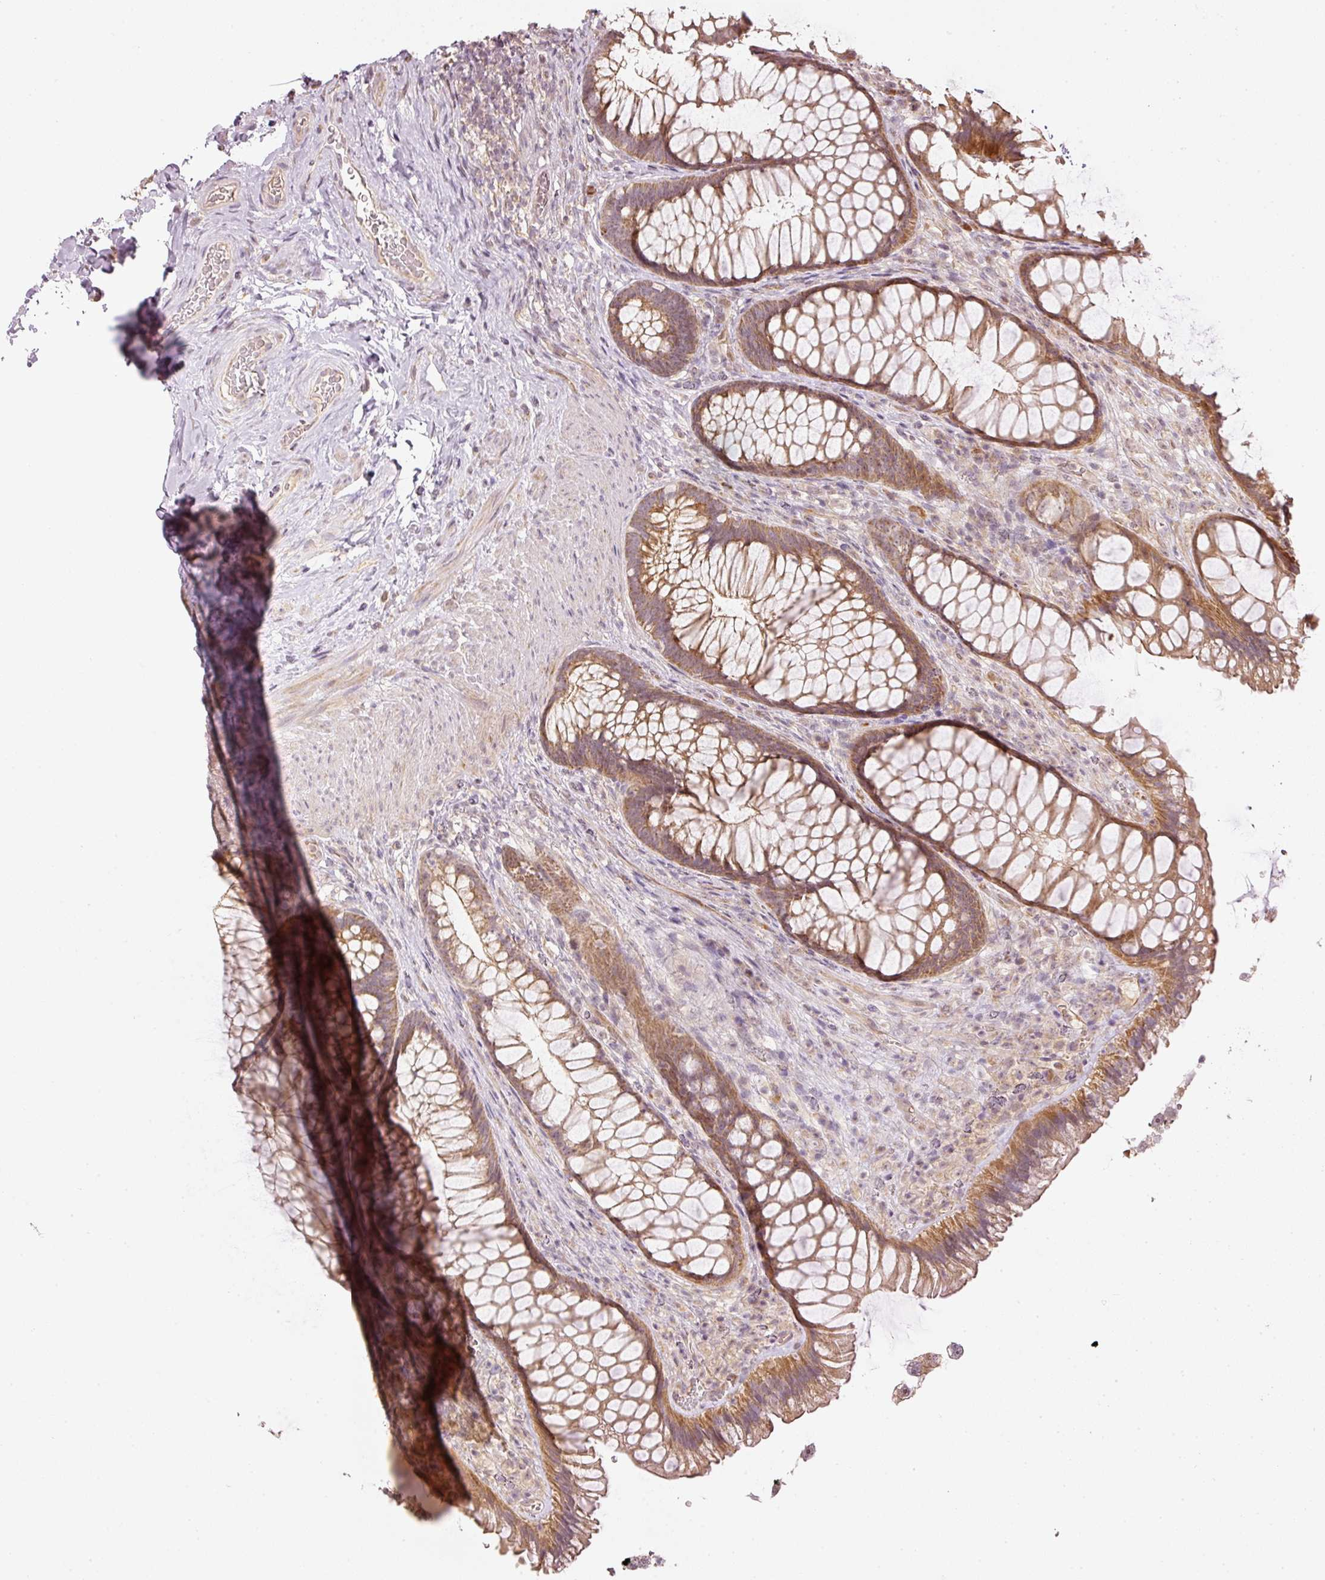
{"staining": {"intensity": "moderate", "quantity": ">75%", "location": "cytoplasmic/membranous"}, "tissue": "rectum", "cell_type": "Glandular cells", "image_type": "normal", "snomed": [{"axis": "morphology", "description": "Normal tissue, NOS"}, {"axis": "topography", "description": "Rectum"}], "caption": "DAB immunohistochemical staining of normal human rectum exhibits moderate cytoplasmic/membranous protein expression in about >75% of glandular cells. (brown staining indicates protein expression, while blue staining denotes nuclei).", "gene": "CDC20B", "patient": {"sex": "male", "age": 53}}